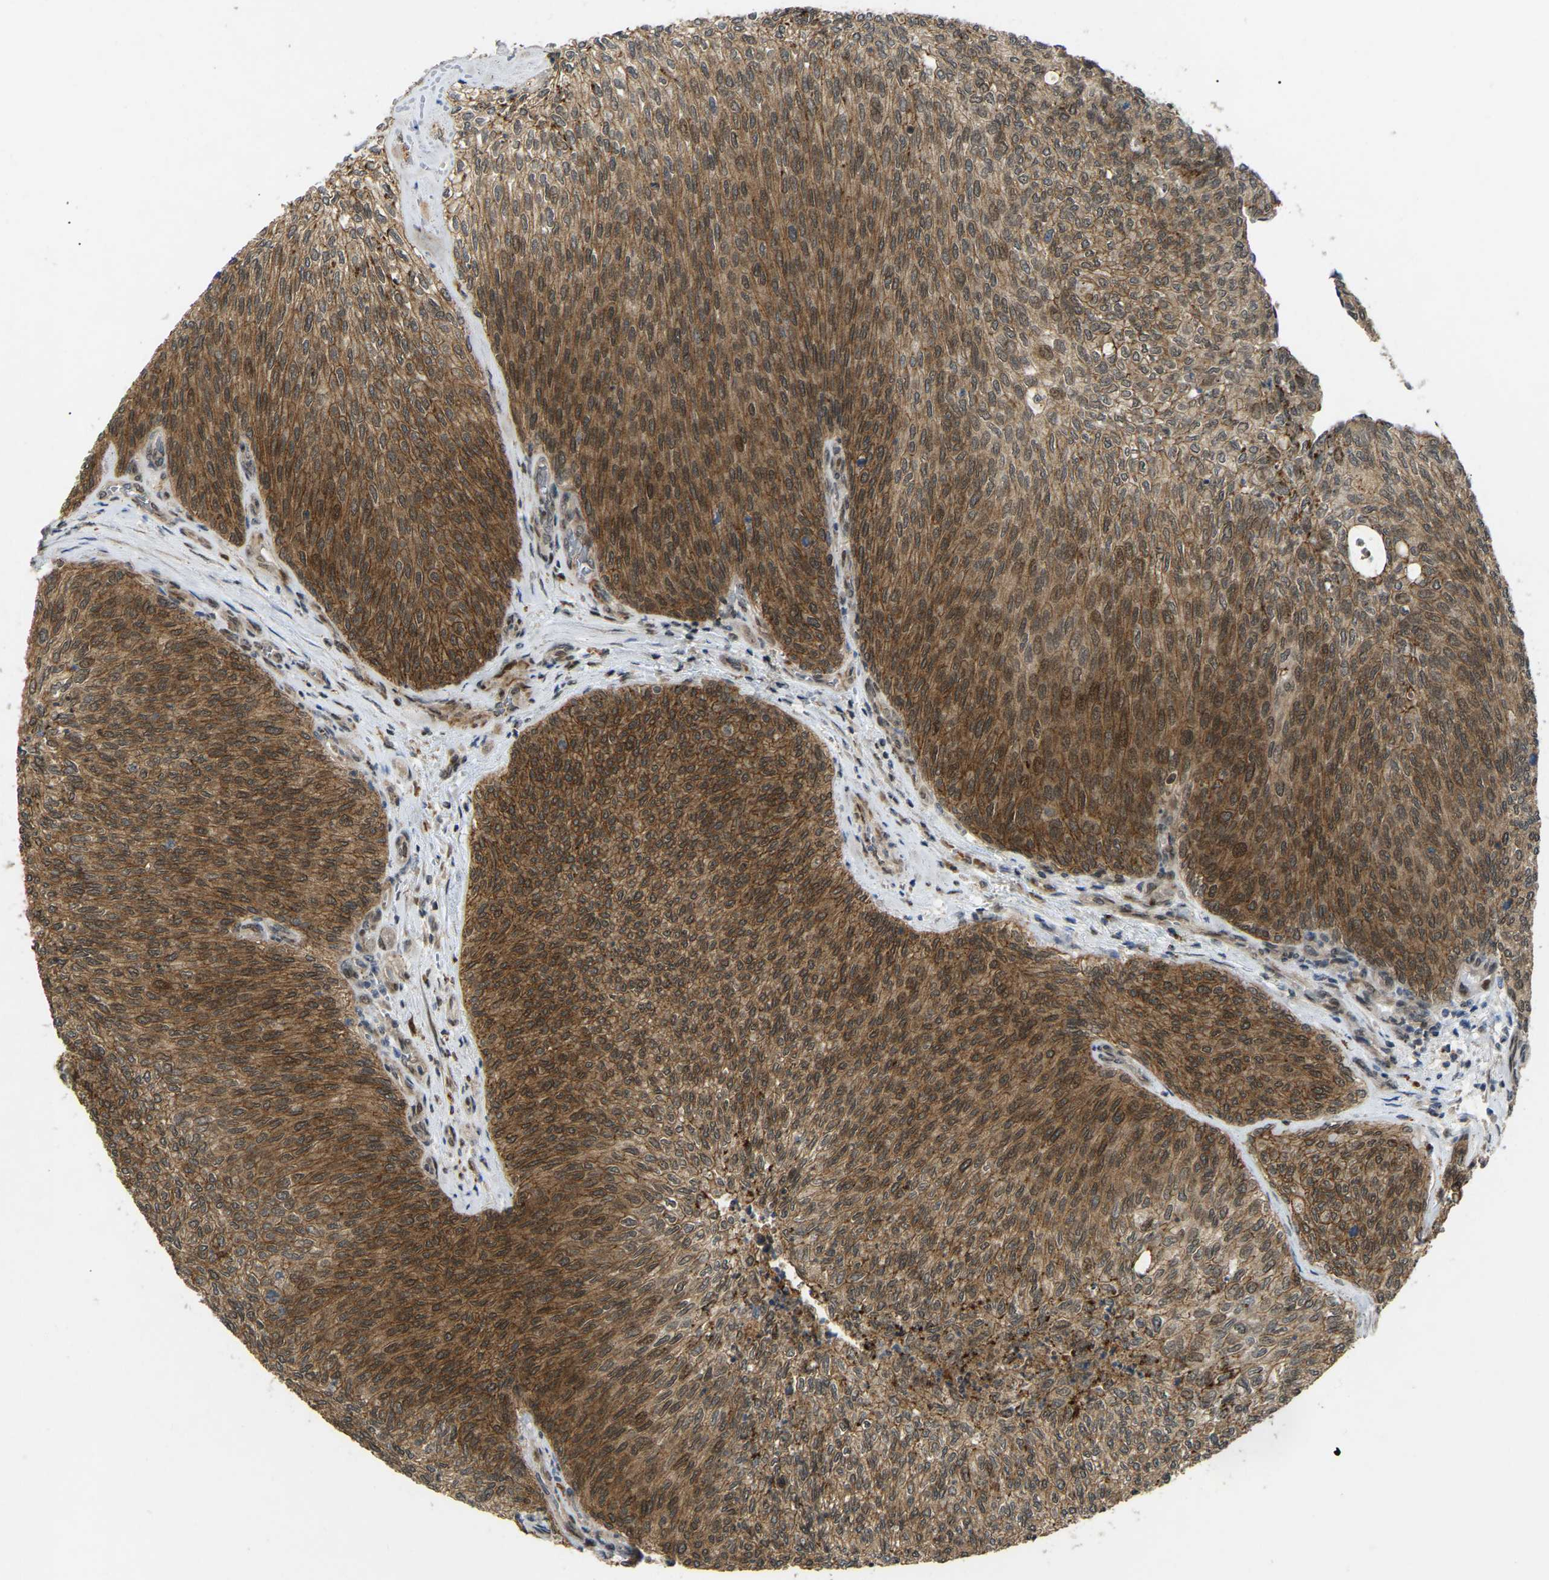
{"staining": {"intensity": "moderate", "quantity": ">75%", "location": "cytoplasmic/membranous,nuclear"}, "tissue": "urothelial cancer", "cell_type": "Tumor cells", "image_type": "cancer", "snomed": [{"axis": "morphology", "description": "Urothelial carcinoma, Low grade"}, {"axis": "topography", "description": "Urinary bladder"}], "caption": "The immunohistochemical stain shows moderate cytoplasmic/membranous and nuclear staining in tumor cells of urothelial carcinoma (low-grade) tissue.", "gene": "KIAA1549", "patient": {"sex": "female", "age": 79}}